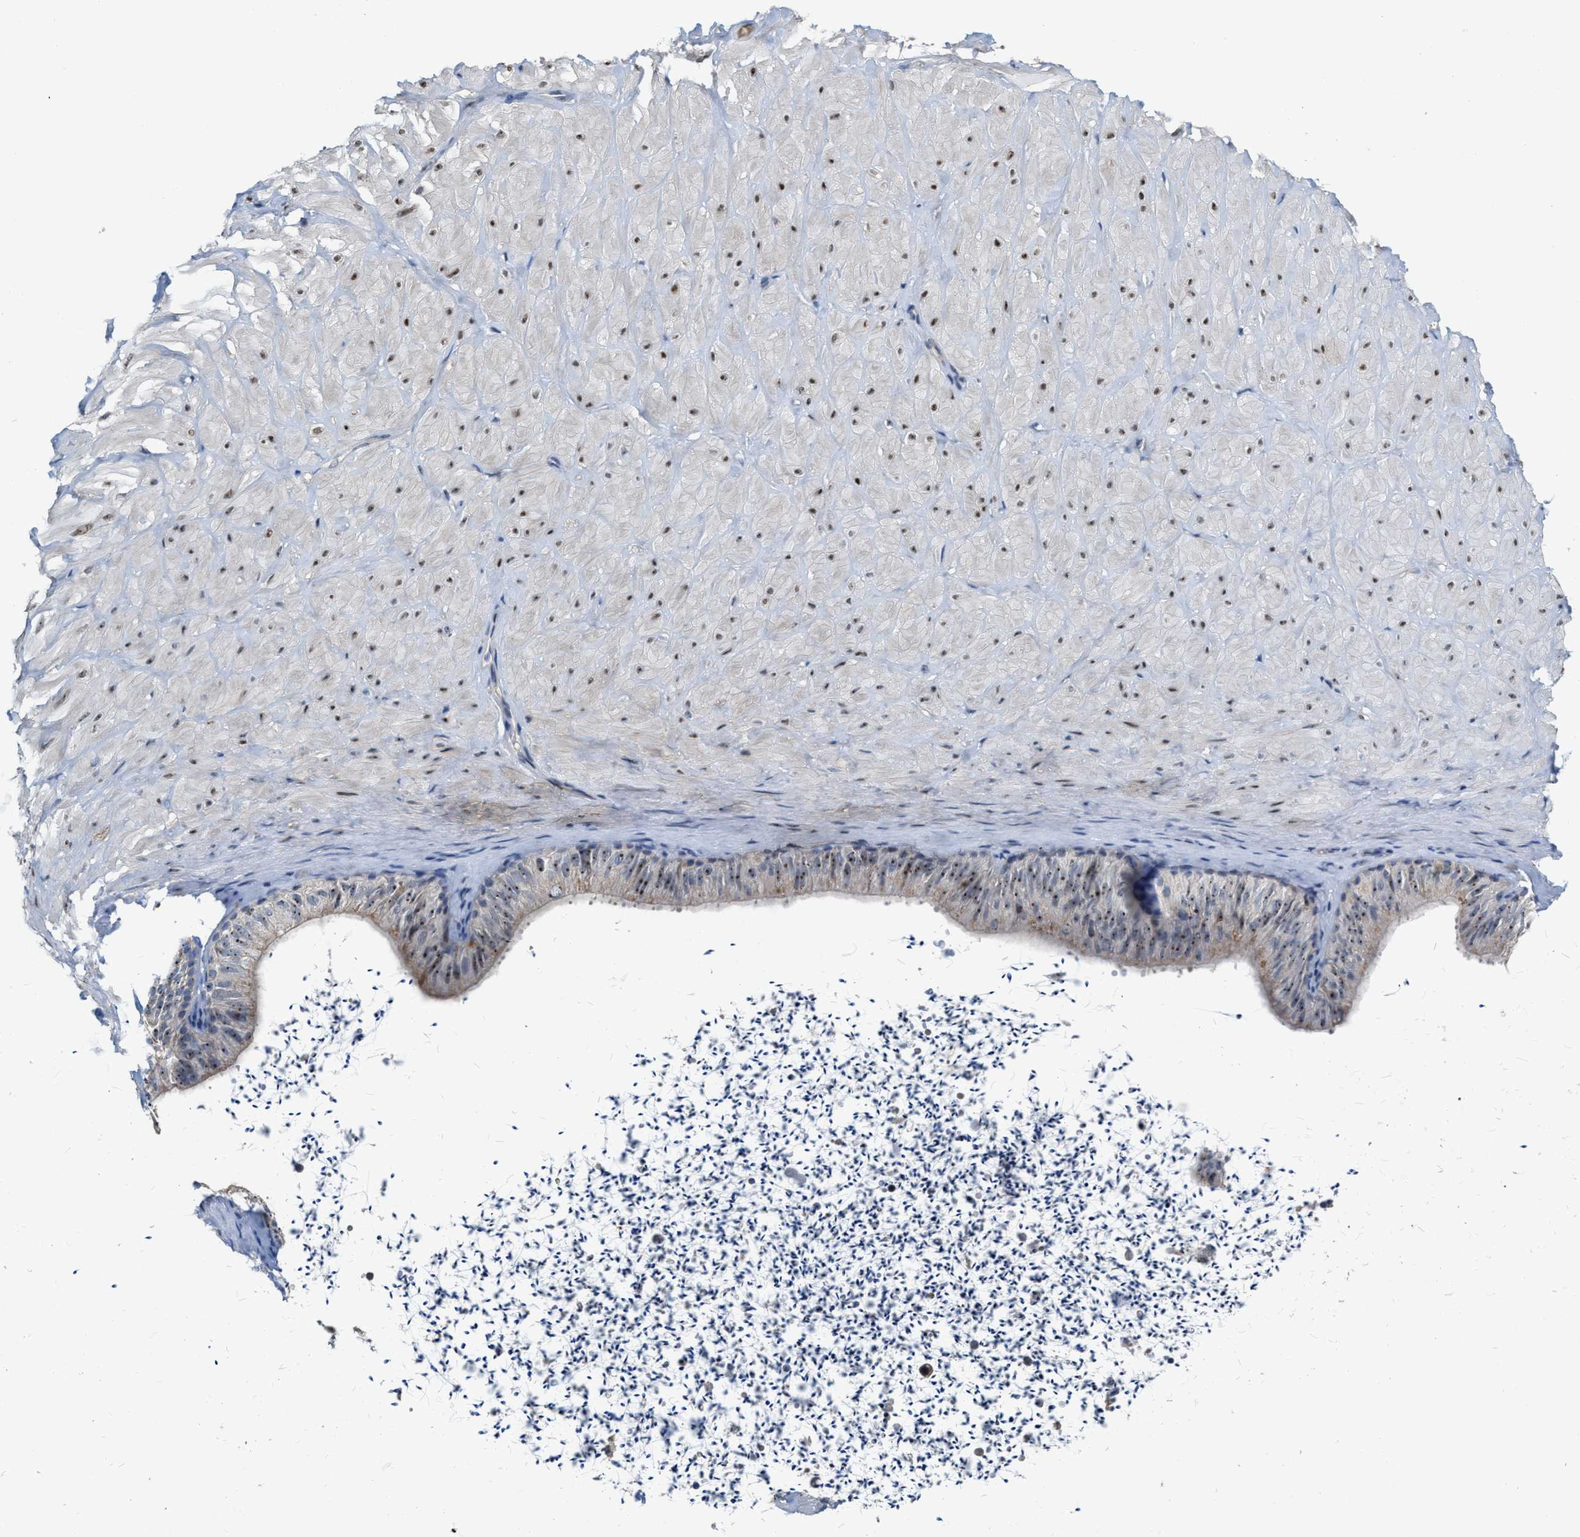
{"staining": {"intensity": "moderate", "quantity": ">75%", "location": "nuclear"}, "tissue": "adipose tissue", "cell_type": "Adipocytes", "image_type": "normal", "snomed": [{"axis": "morphology", "description": "Normal tissue, NOS"}, {"axis": "topography", "description": "Adipose tissue"}, {"axis": "topography", "description": "Vascular tissue"}, {"axis": "topography", "description": "Peripheral nerve tissue"}], "caption": "Immunohistochemical staining of unremarkable adipose tissue reveals moderate nuclear protein staining in about >75% of adipocytes. The staining is performed using DAB brown chromogen to label protein expression. The nuclei are counter-stained blue using hematoxylin.", "gene": "ZNF783", "patient": {"sex": "male", "age": 25}}